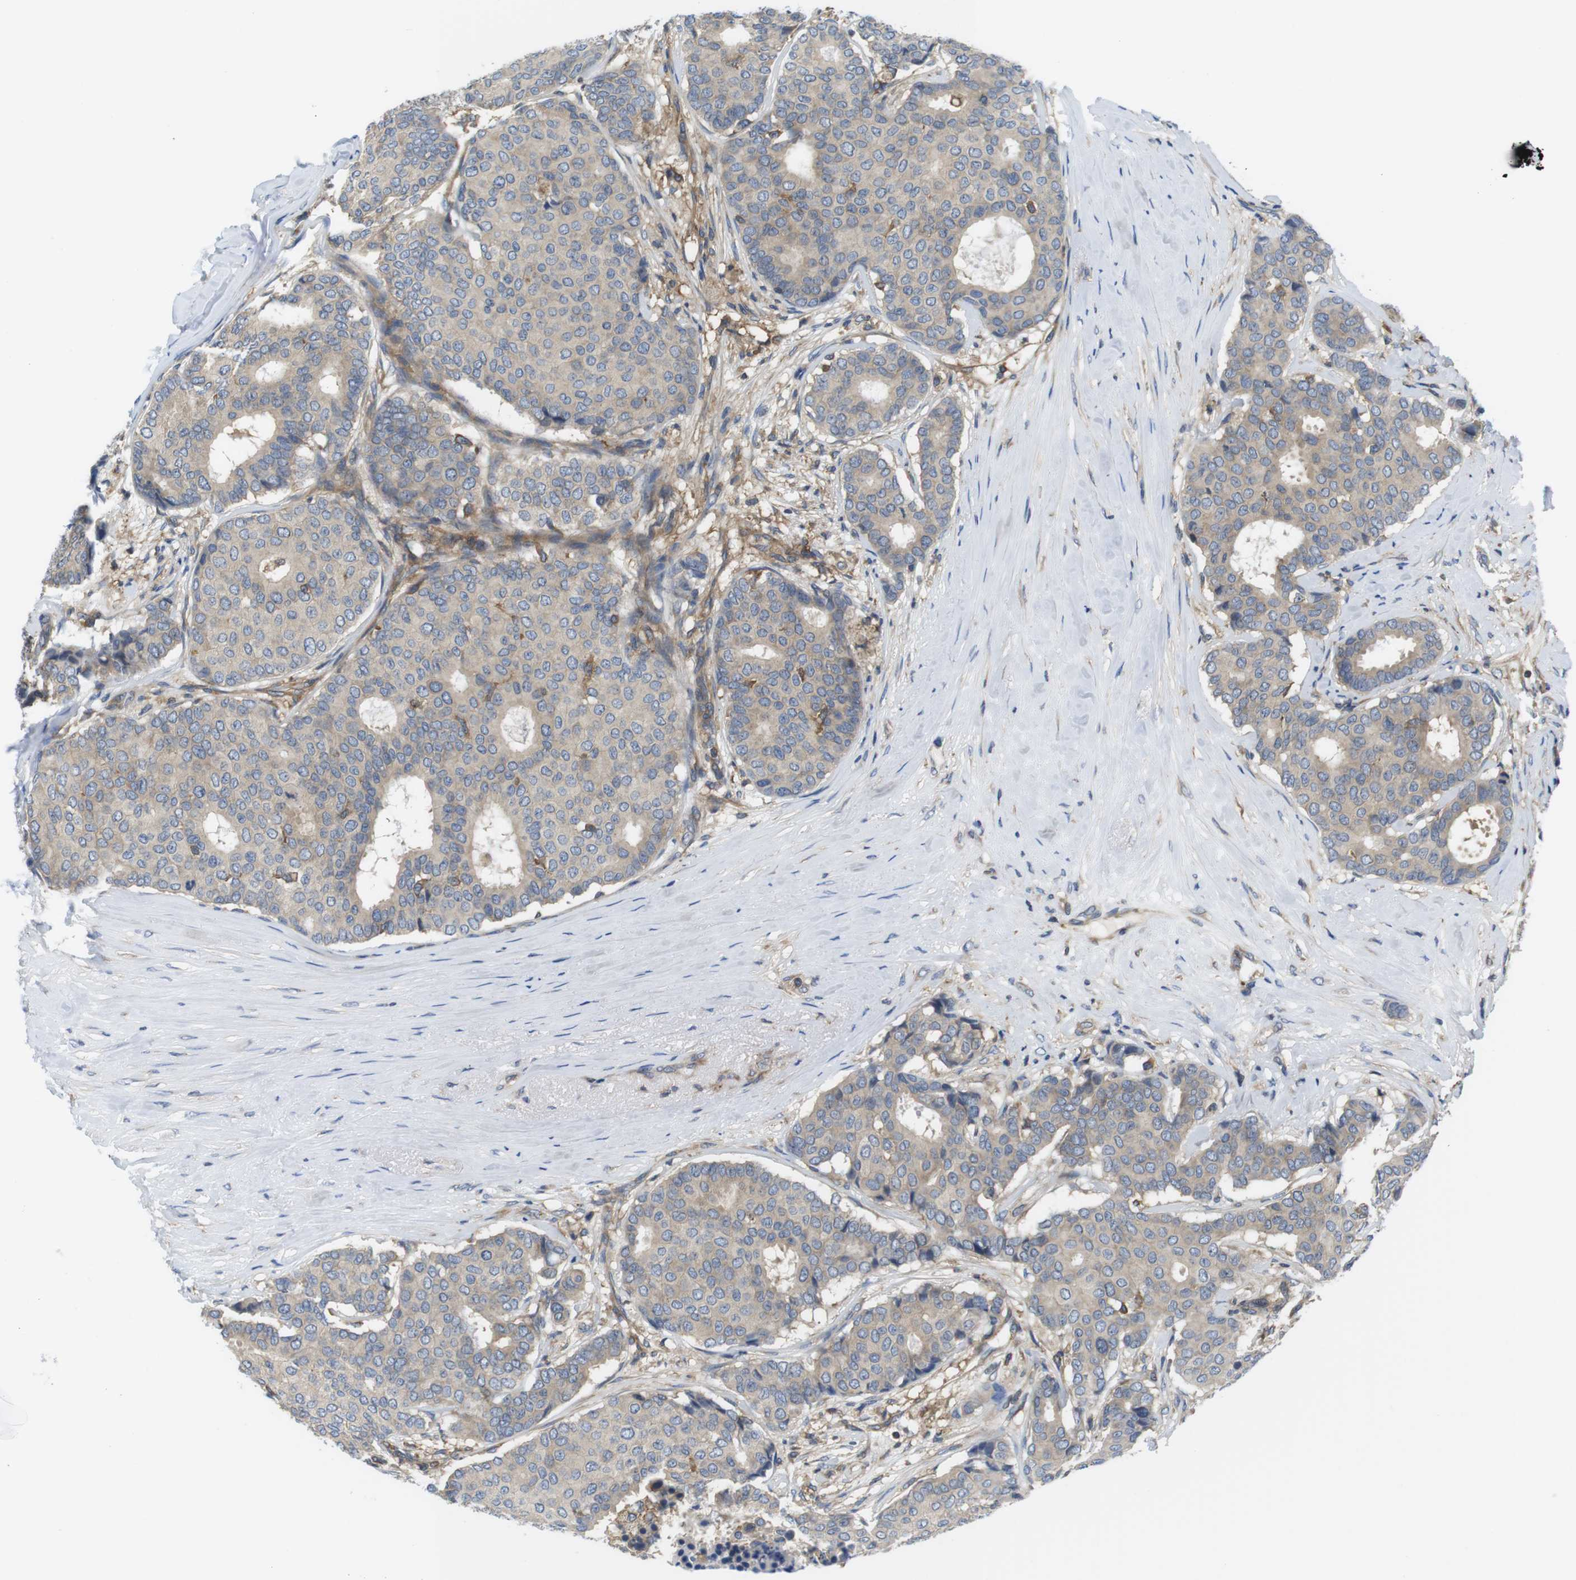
{"staining": {"intensity": "weak", "quantity": "25%-75%", "location": "cytoplasmic/membranous"}, "tissue": "breast cancer", "cell_type": "Tumor cells", "image_type": "cancer", "snomed": [{"axis": "morphology", "description": "Duct carcinoma"}, {"axis": "topography", "description": "Breast"}], "caption": "This photomicrograph reveals immunohistochemistry staining of human breast cancer, with low weak cytoplasmic/membranous positivity in approximately 25%-75% of tumor cells.", "gene": "HERPUD2", "patient": {"sex": "female", "age": 75}}